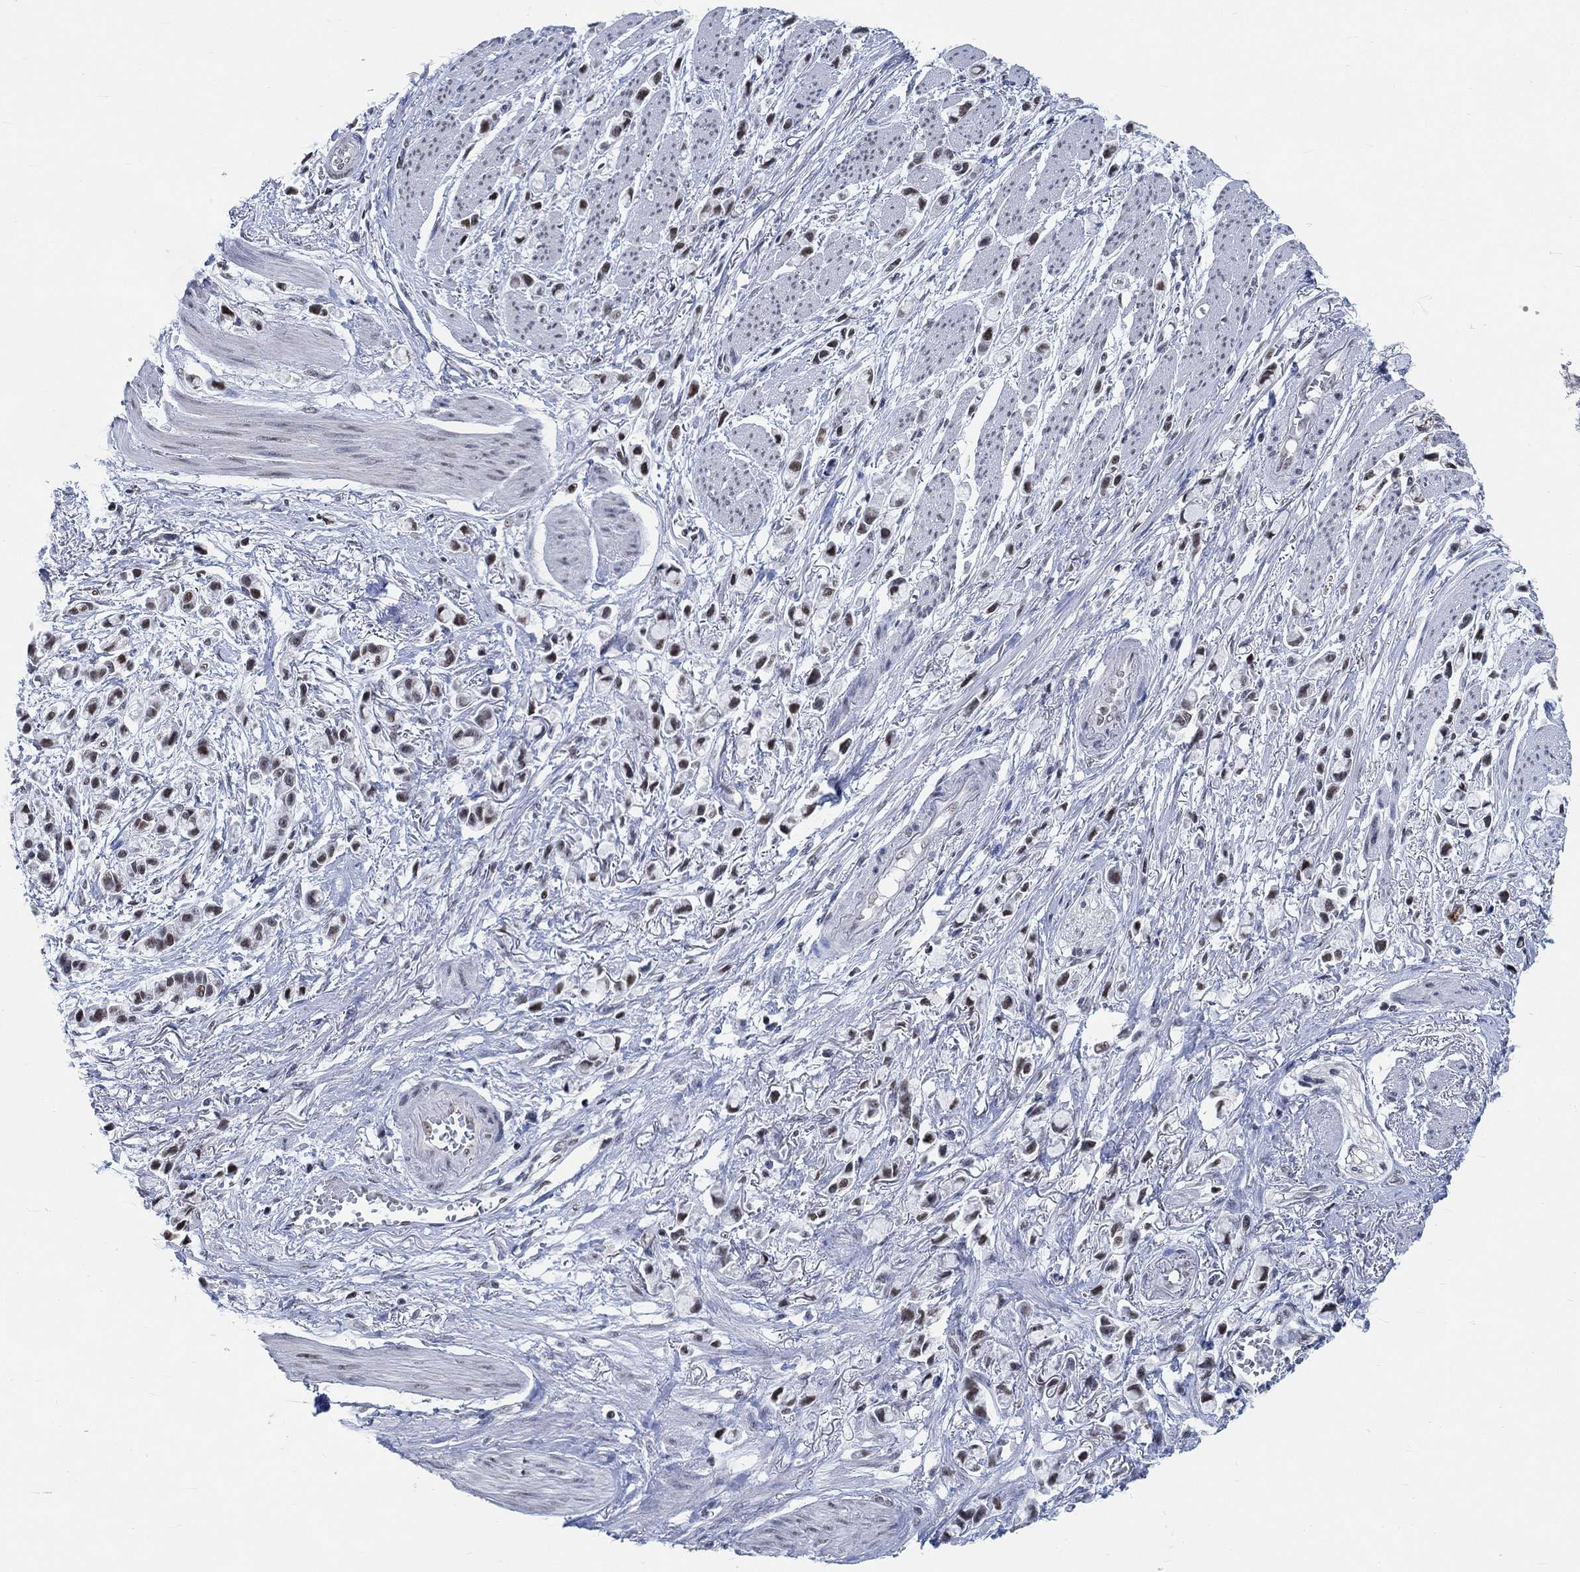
{"staining": {"intensity": "weak", "quantity": "<25%", "location": "nuclear"}, "tissue": "stomach cancer", "cell_type": "Tumor cells", "image_type": "cancer", "snomed": [{"axis": "morphology", "description": "Adenocarcinoma, NOS"}, {"axis": "topography", "description": "Stomach"}], "caption": "Human stomach adenocarcinoma stained for a protein using immunohistochemistry reveals no positivity in tumor cells.", "gene": "KCNH8", "patient": {"sex": "female", "age": 81}}